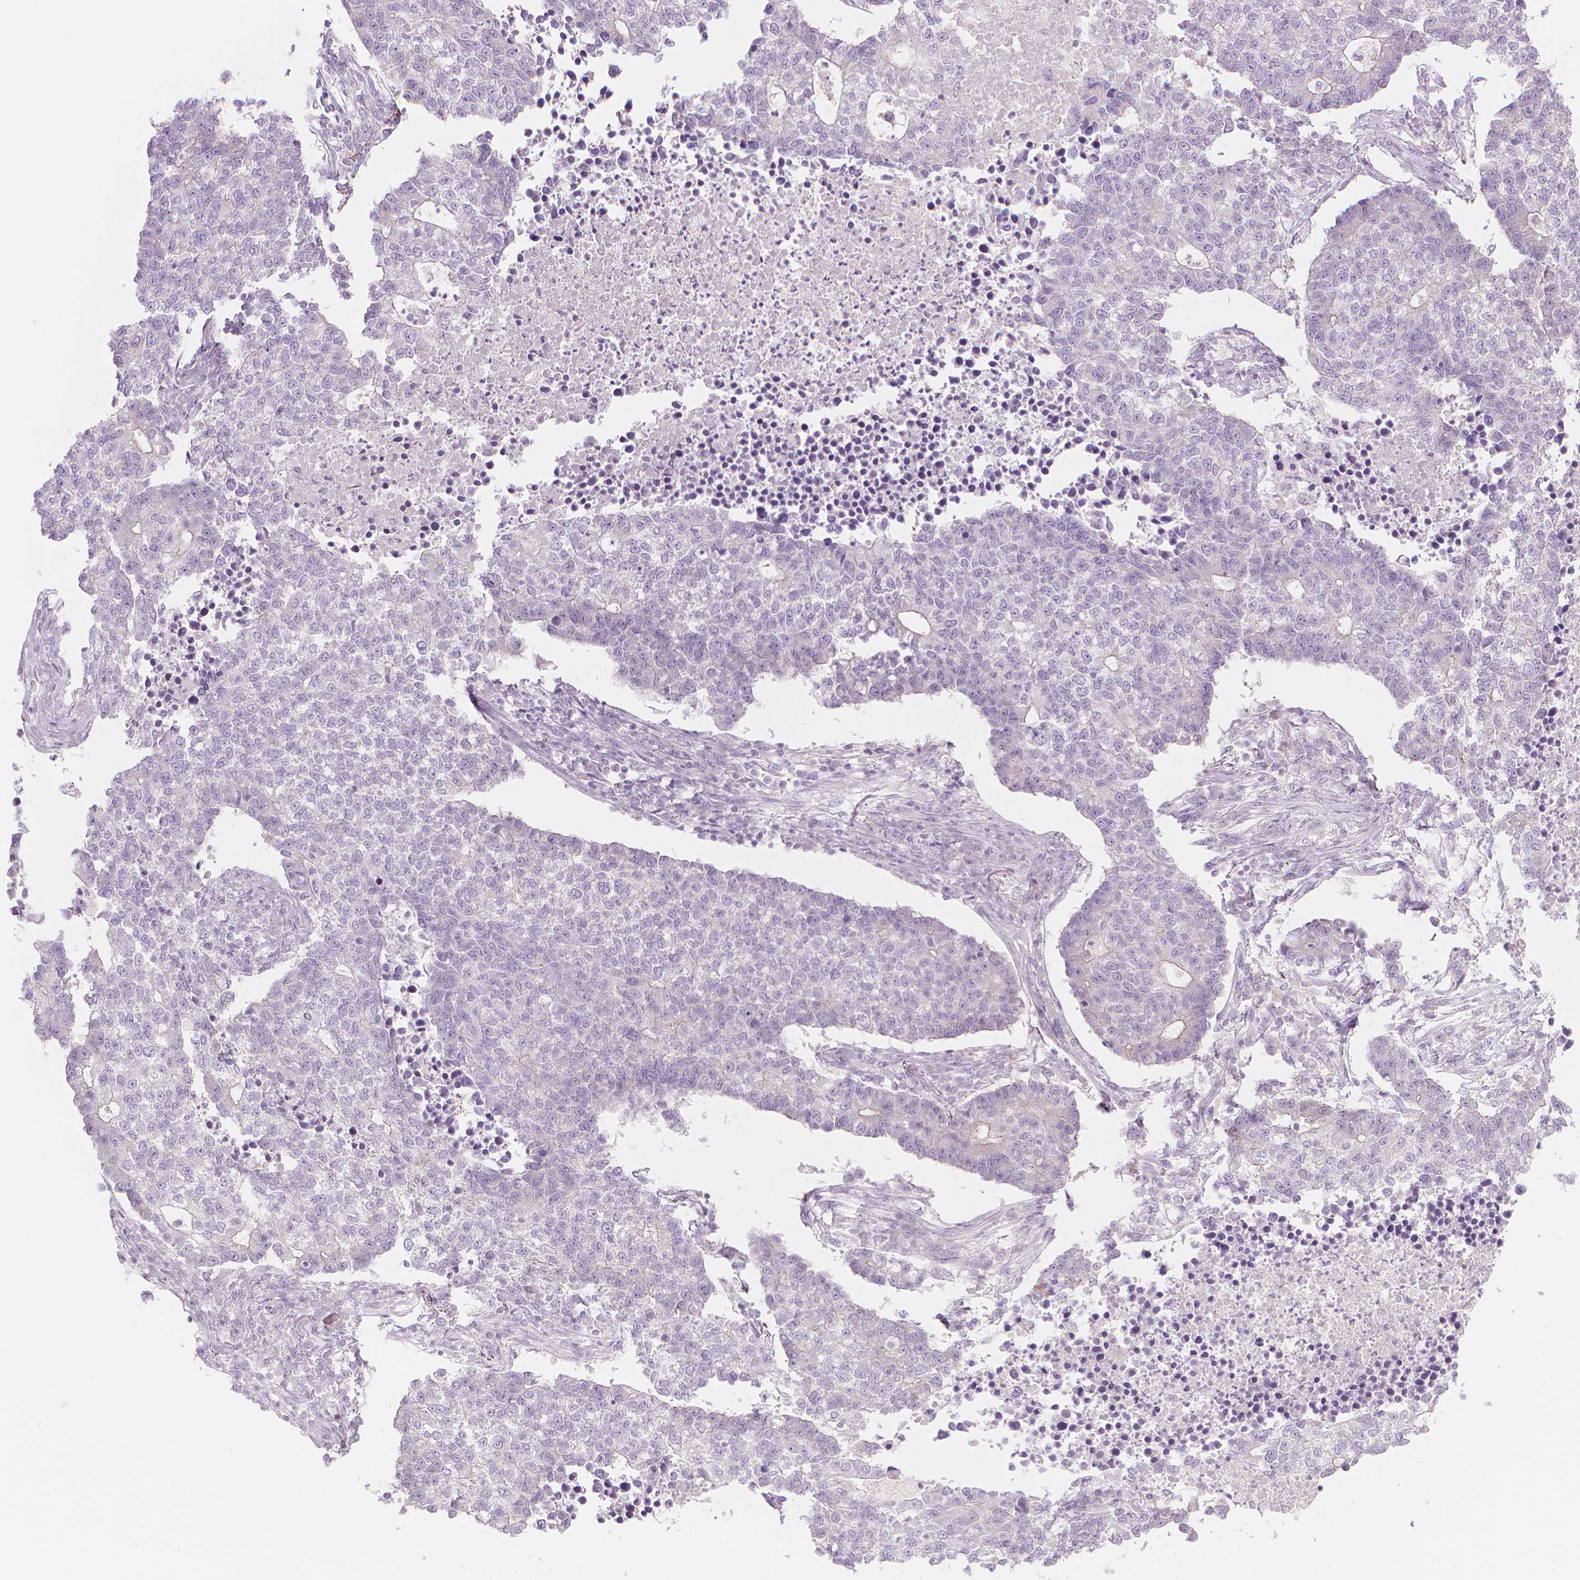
{"staining": {"intensity": "negative", "quantity": "none", "location": "none"}, "tissue": "lung cancer", "cell_type": "Tumor cells", "image_type": "cancer", "snomed": [{"axis": "morphology", "description": "Adenocarcinoma, NOS"}, {"axis": "topography", "description": "Lung"}], "caption": "There is no significant staining in tumor cells of lung adenocarcinoma. (Stains: DAB immunohistochemistry with hematoxylin counter stain, Microscopy: brightfield microscopy at high magnification).", "gene": "SHMT1", "patient": {"sex": "male", "age": 57}}